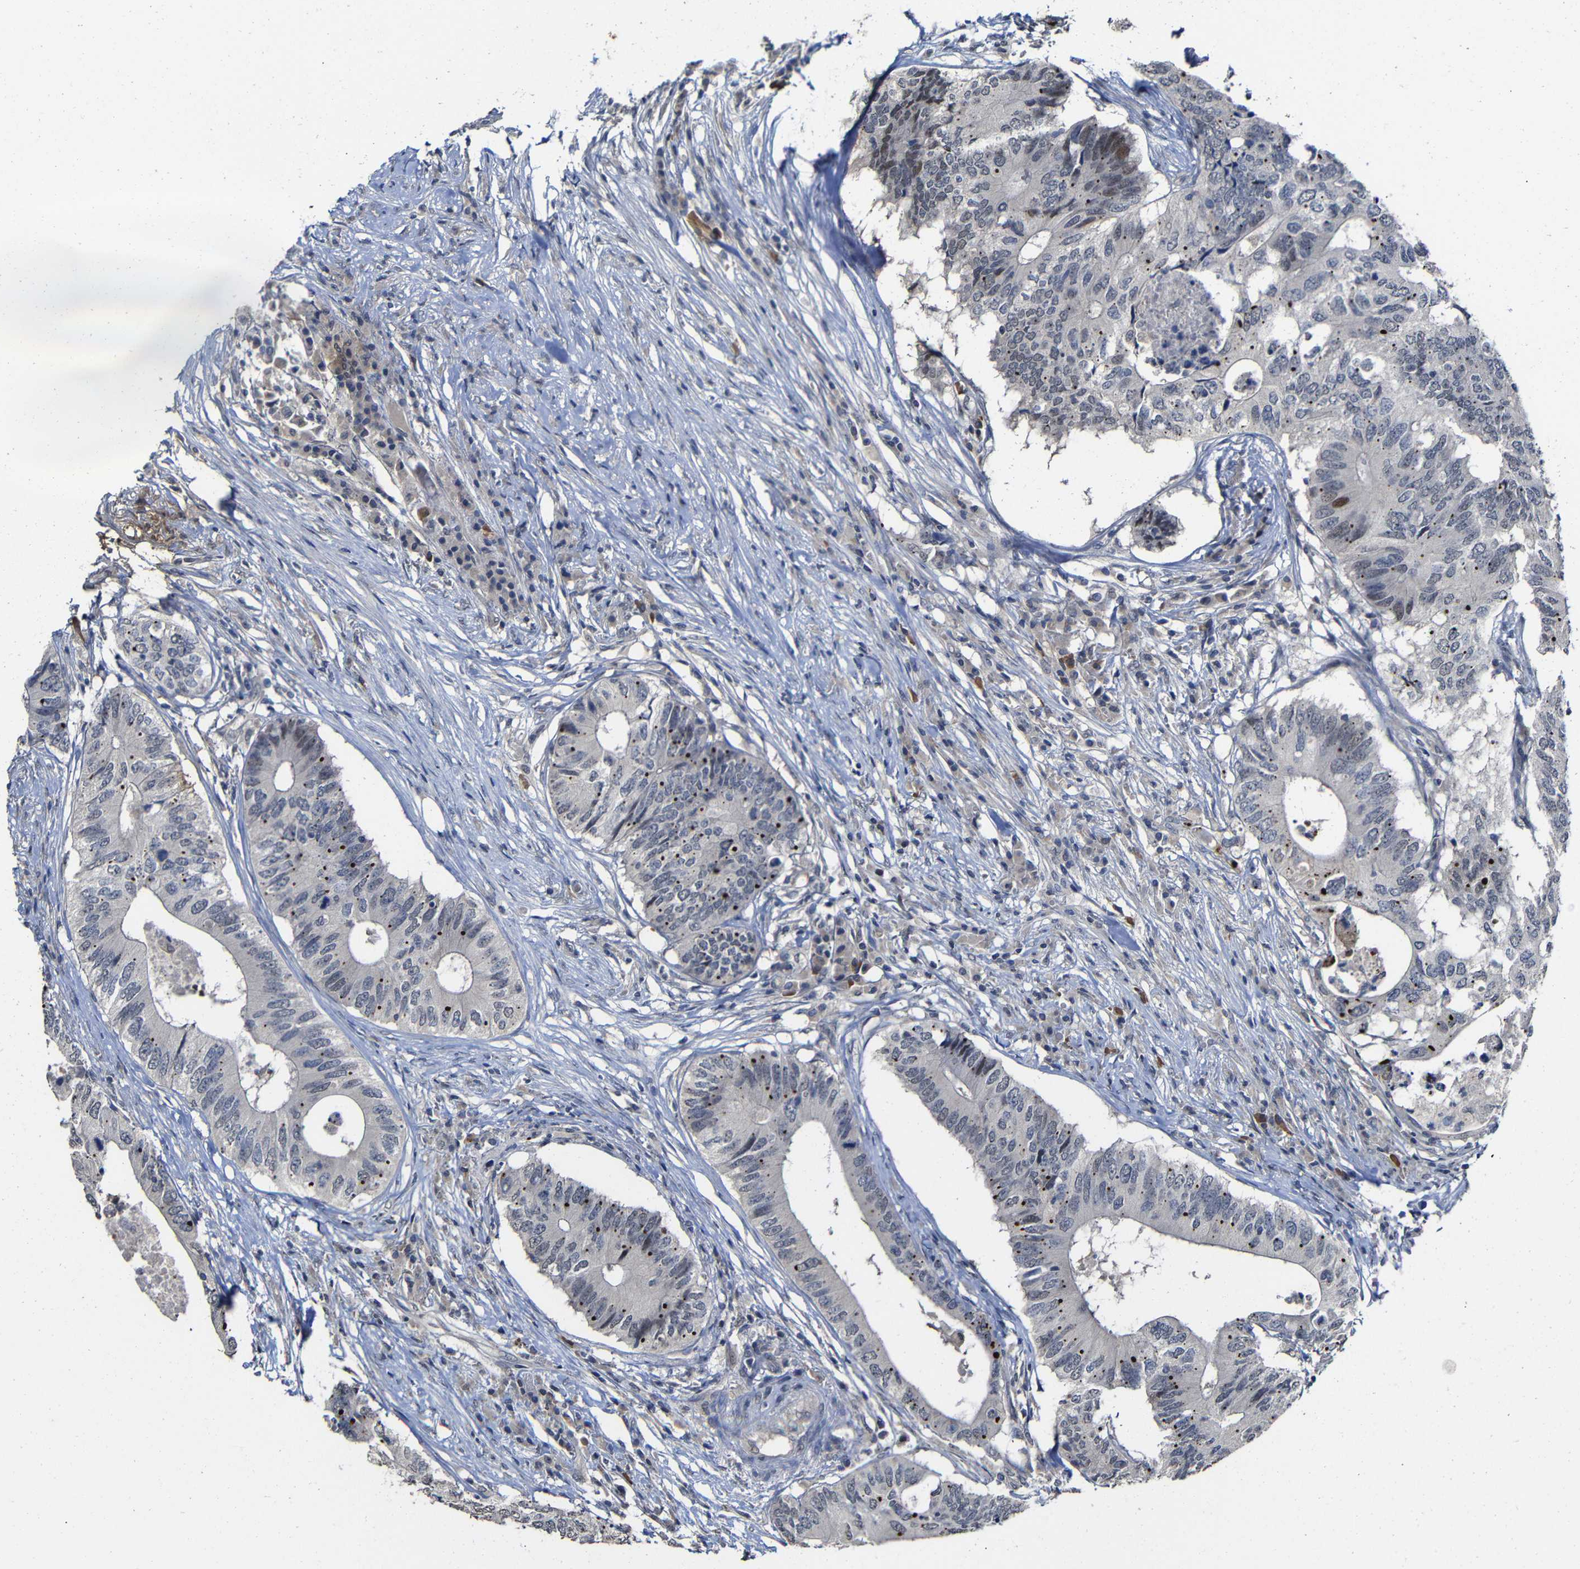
{"staining": {"intensity": "strong", "quantity": "<25%", "location": "cytoplasmic/membranous"}, "tissue": "colorectal cancer", "cell_type": "Tumor cells", "image_type": "cancer", "snomed": [{"axis": "morphology", "description": "Adenocarcinoma, NOS"}, {"axis": "topography", "description": "Colon"}], "caption": "Strong cytoplasmic/membranous expression is present in about <25% of tumor cells in colorectal adenocarcinoma.", "gene": "ATG12", "patient": {"sex": "male", "age": 71}}